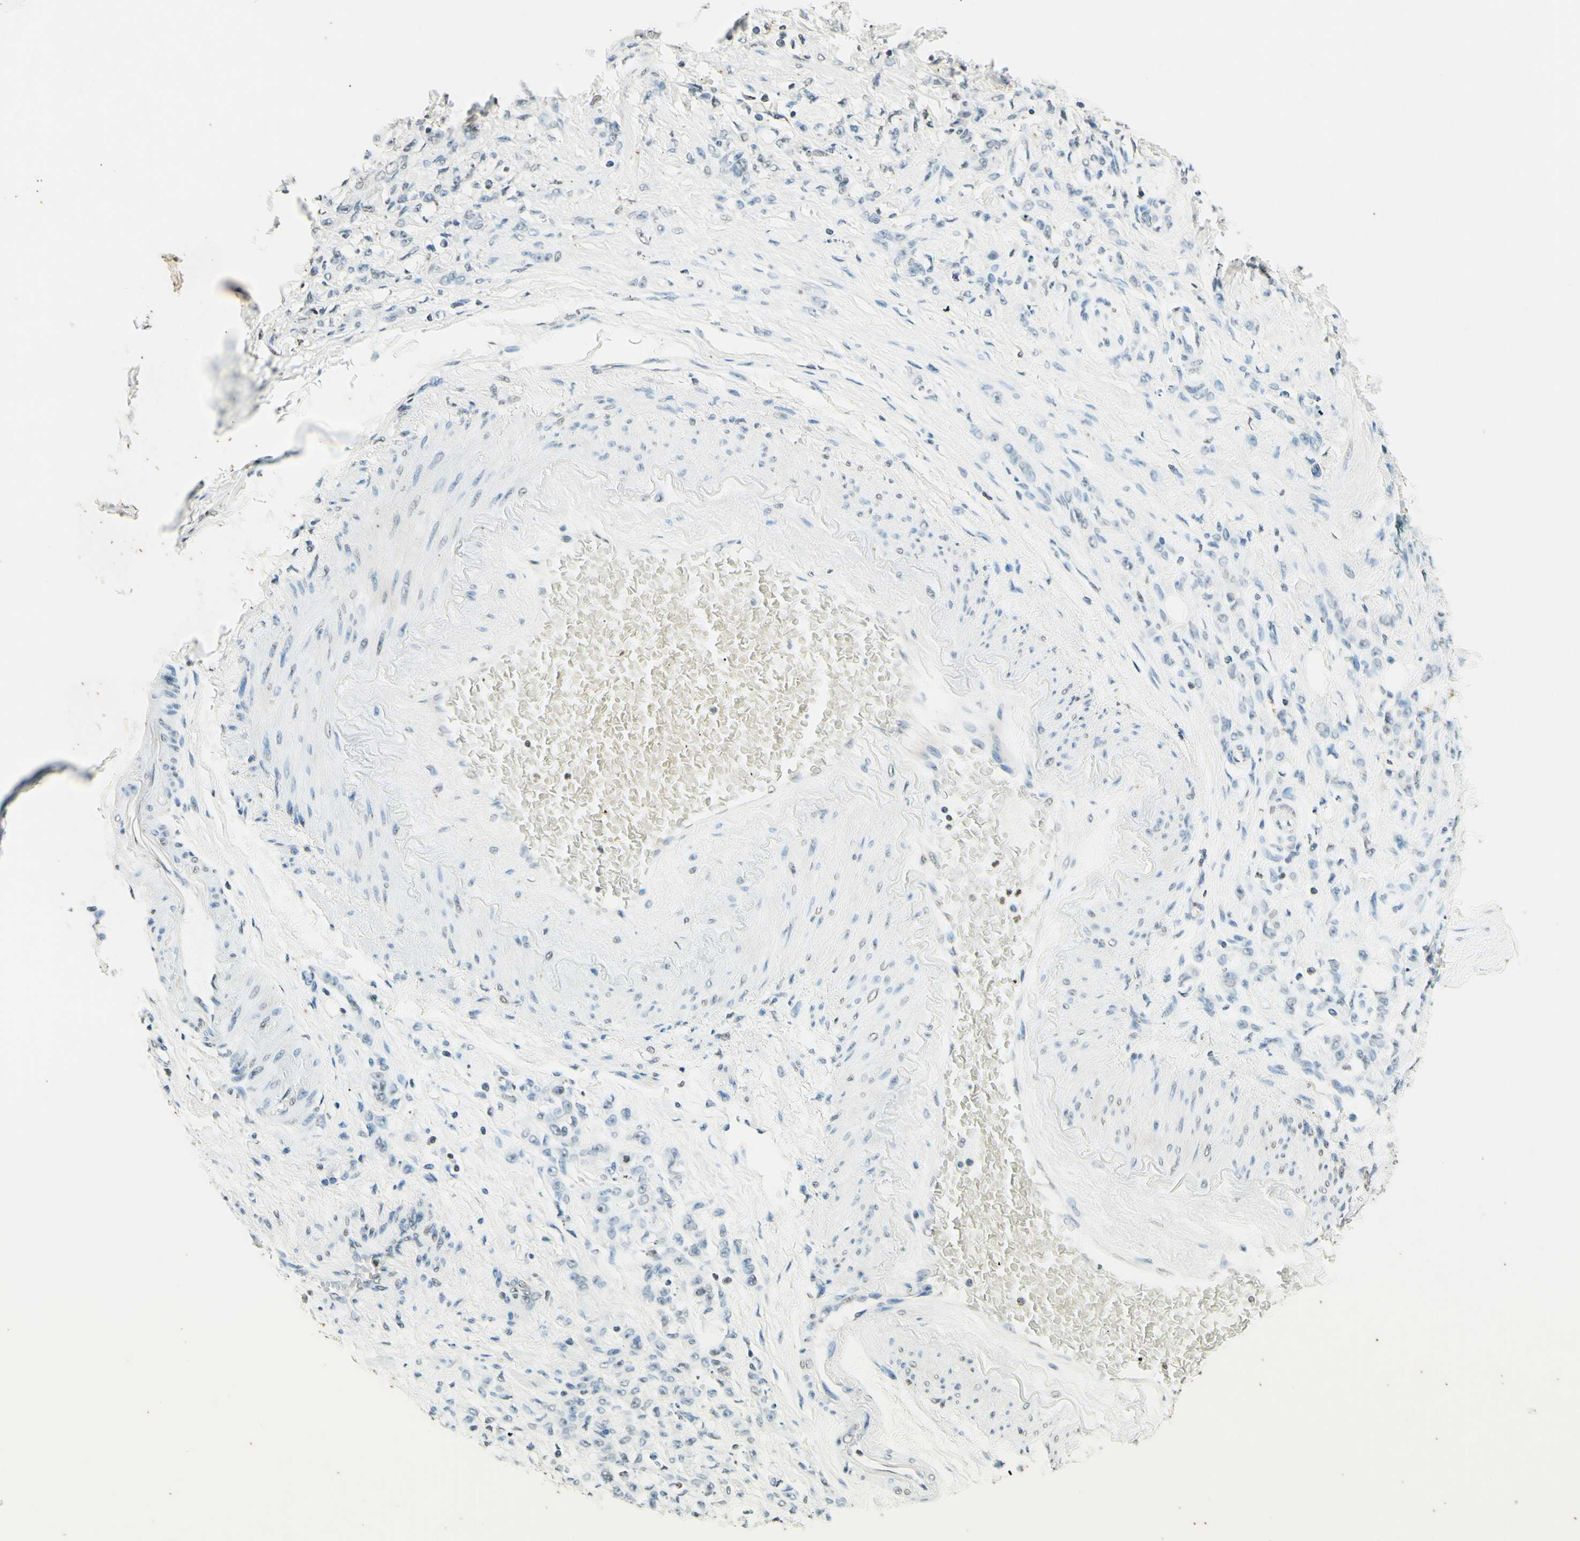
{"staining": {"intensity": "weak", "quantity": "<25%", "location": "nuclear"}, "tissue": "stomach cancer", "cell_type": "Tumor cells", "image_type": "cancer", "snomed": [{"axis": "morphology", "description": "Adenocarcinoma, NOS"}, {"axis": "topography", "description": "Stomach"}], "caption": "A high-resolution image shows immunohistochemistry staining of stomach cancer, which displays no significant expression in tumor cells.", "gene": "MSH2", "patient": {"sex": "male", "age": 82}}